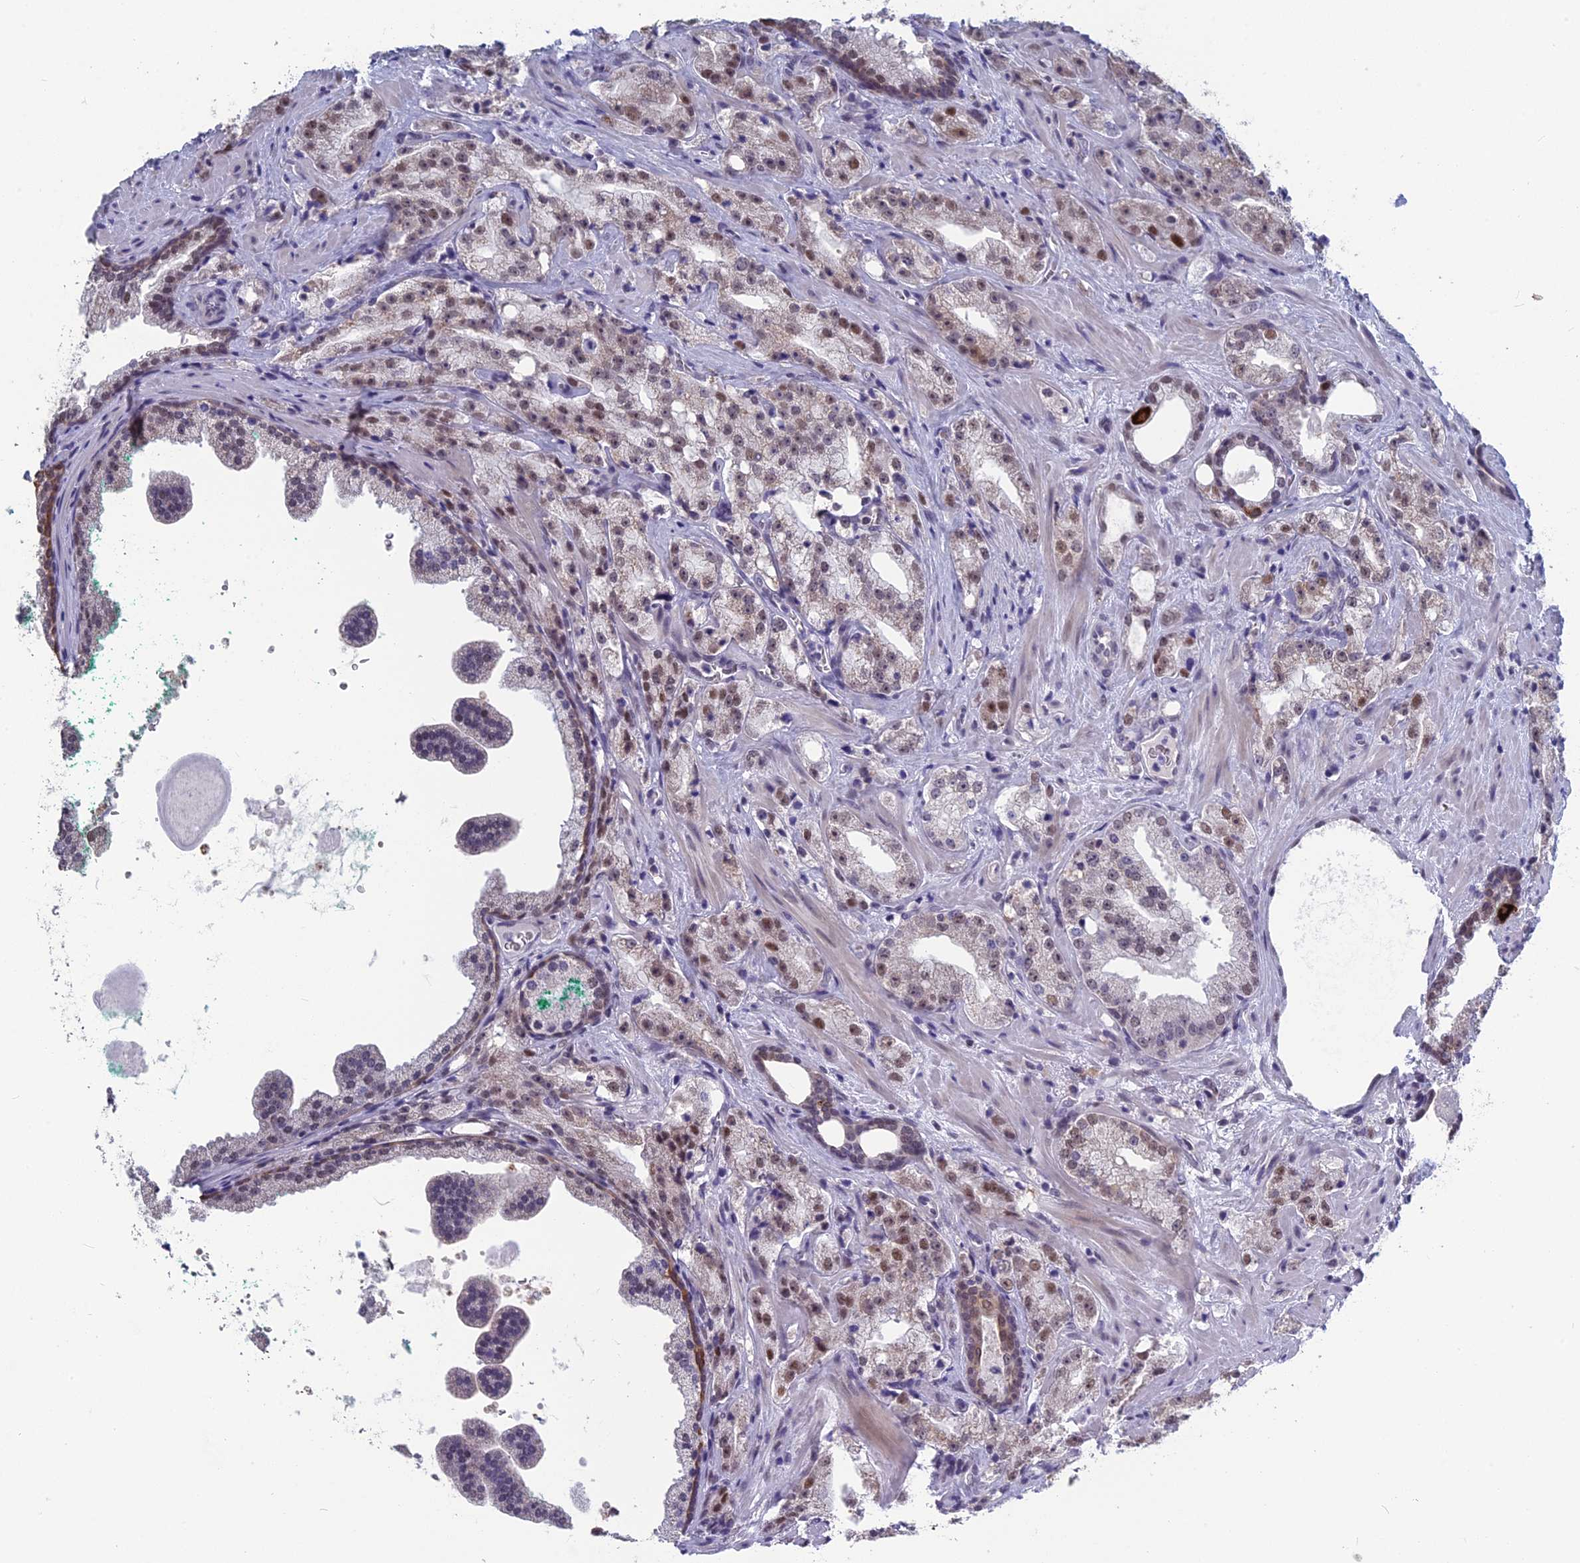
{"staining": {"intensity": "moderate", "quantity": "25%-75%", "location": "nuclear"}, "tissue": "prostate cancer", "cell_type": "Tumor cells", "image_type": "cancer", "snomed": [{"axis": "morphology", "description": "Adenocarcinoma, High grade"}, {"axis": "topography", "description": "Prostate"}], "caption": "There is medium levels of moderate nuclear expression in tumor cells of prostate high-grade adenocarcinoma, as demonstrated by immunohistochemical staining (brown color).", "gene": "MT-CO3", "patient": {"sex": "male", "age": 64}}